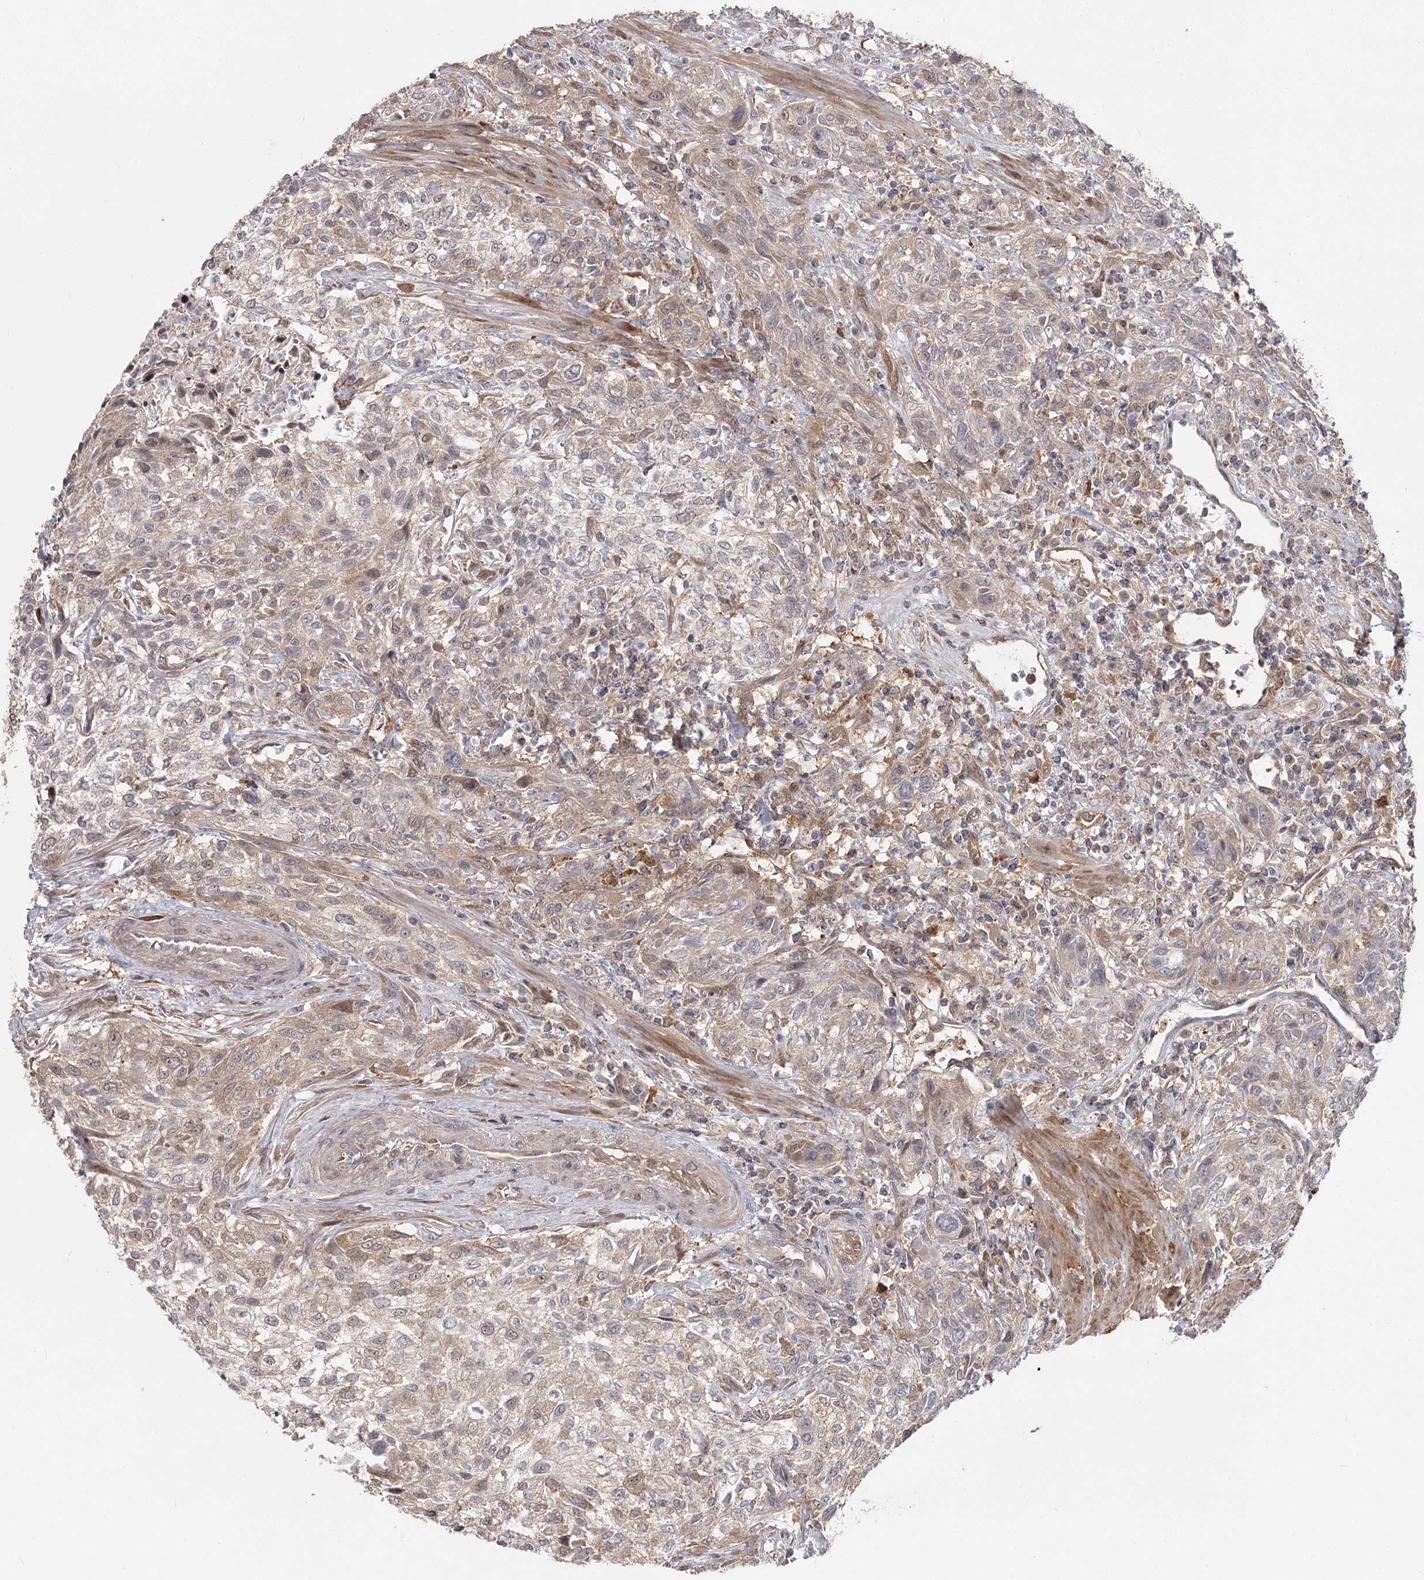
{"staining": {"intensity": "weak", "quantity": "25%-75%", "location": "cytoplasmic/membranous"}, "tissue": "urothelial cancer", "cell_type": "Tumor cells", "image_type": "cancer", "snomed": [{"axis": "morphology", "description": "Normal tissue, NOS"}, {"axis": "morphology", "description": "Urothelial carcinoma, NOS"}, {"axis": "topography", "description": "Urinary bladder"}, {"axis": "topography", "description": "Peripheral nerve tissue"}], "caption": "High-magnification brightfield microscopy of urothelial cancer stained with DAB (3,3'-diaminobenzidine) (brown) and counterstained with hematoxylin (blue). tumor cells exhibit weak cytoplasmic/membranous expression is seen in approximately25%-75% of cells. Ihc stains the protein of interest in brown and the nuclei are stained blue.", "gene": "CCNG2", "patient": {"sex": "male", "age": 35}}